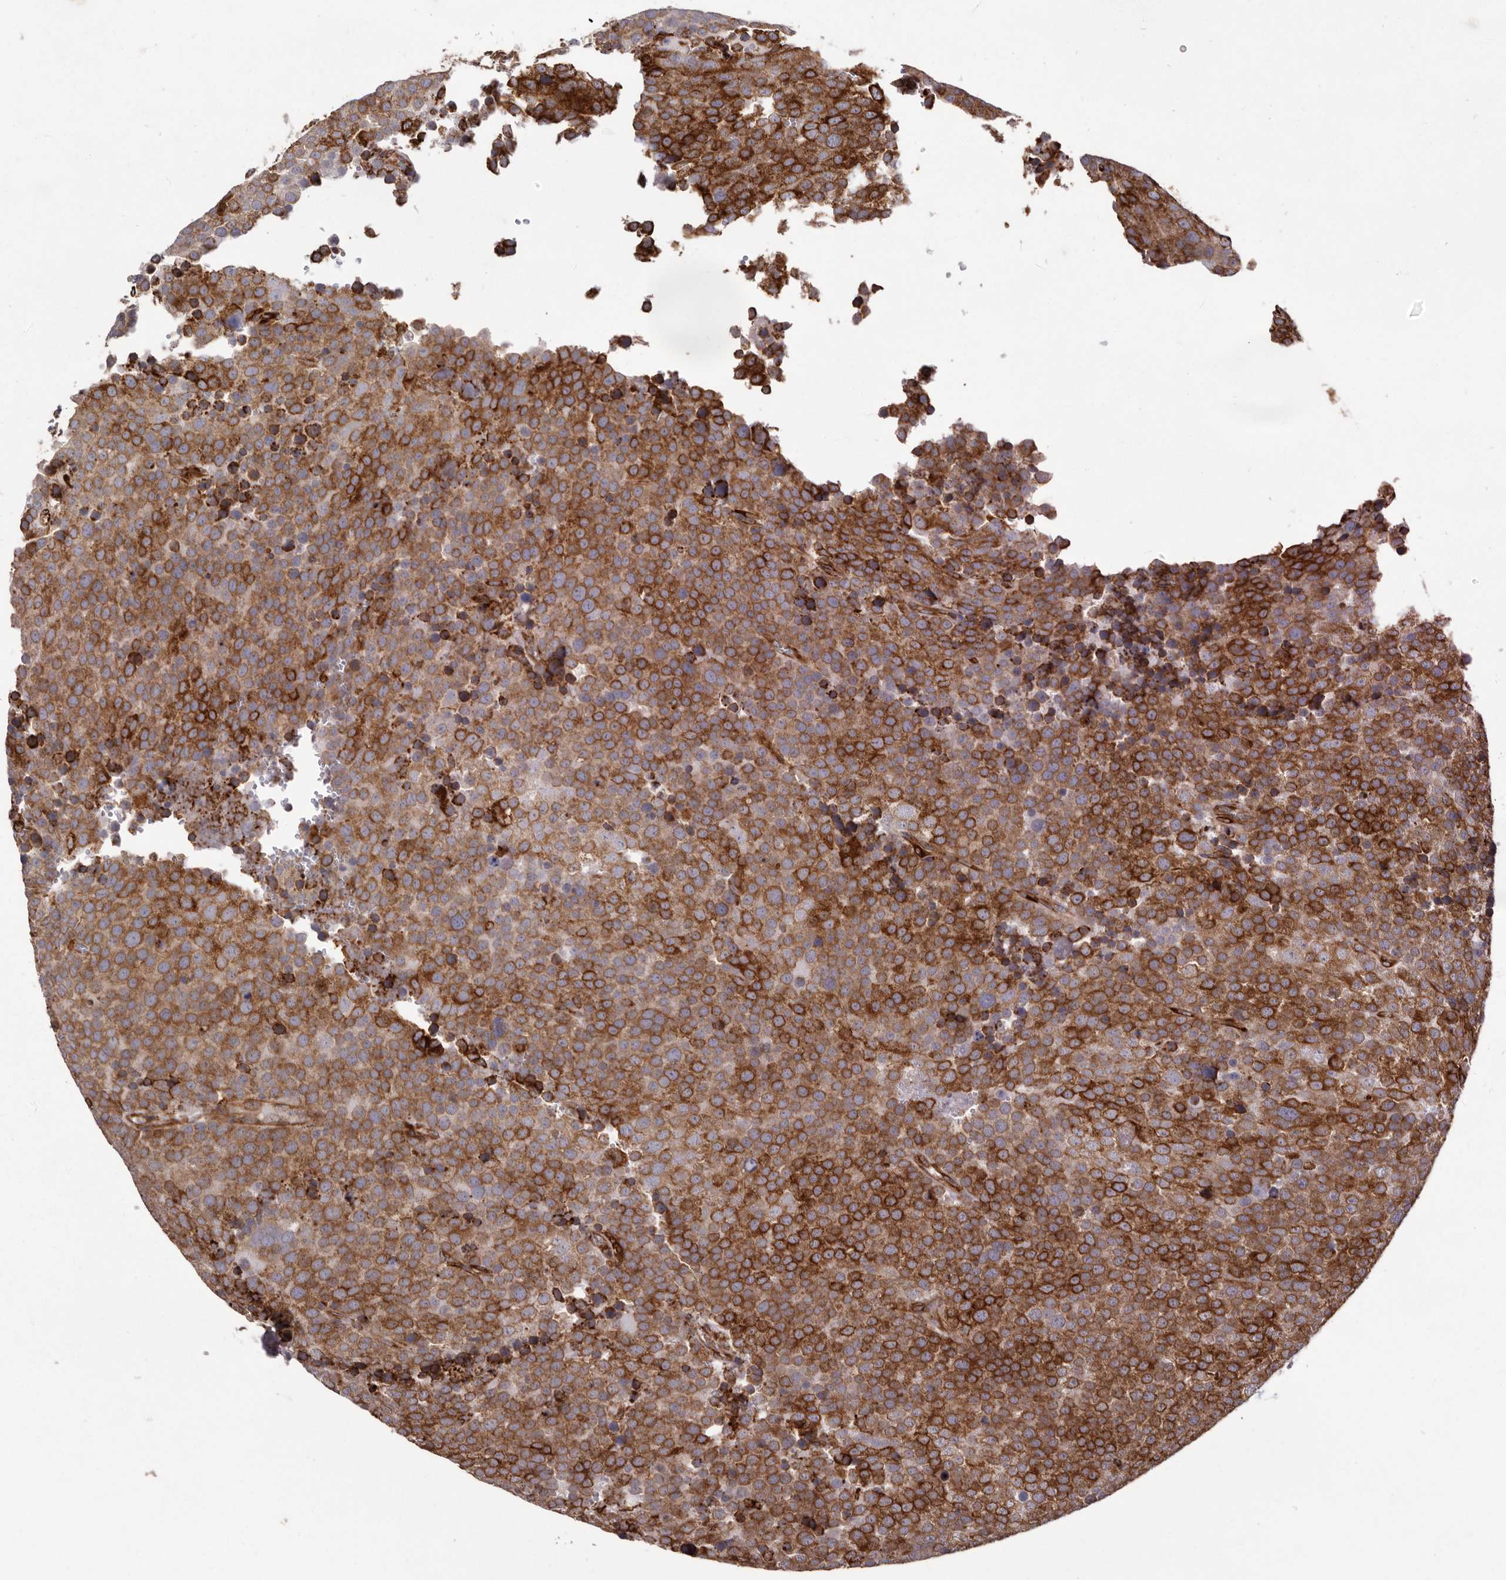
{"staining": {"intensity": "strong", "quantity": ">75%", "location": "cytoplasmic/membranous"}, "tissue": "testis cancer", "cell_type": "Tumor cells", "image_type": "cancer", "snomed": [{"axis": "morphology", "description": "Seminoma, NOS"}, {"axis": "topography", "description": "Testis"}], "caption": "Protein staining of testis cancer tissue demonstrates strong cytoplasmic/membranous staining in about >75% of tumor cells.", "gene": "WDTC1", "patient": {"sex": "male", "age": 71}}